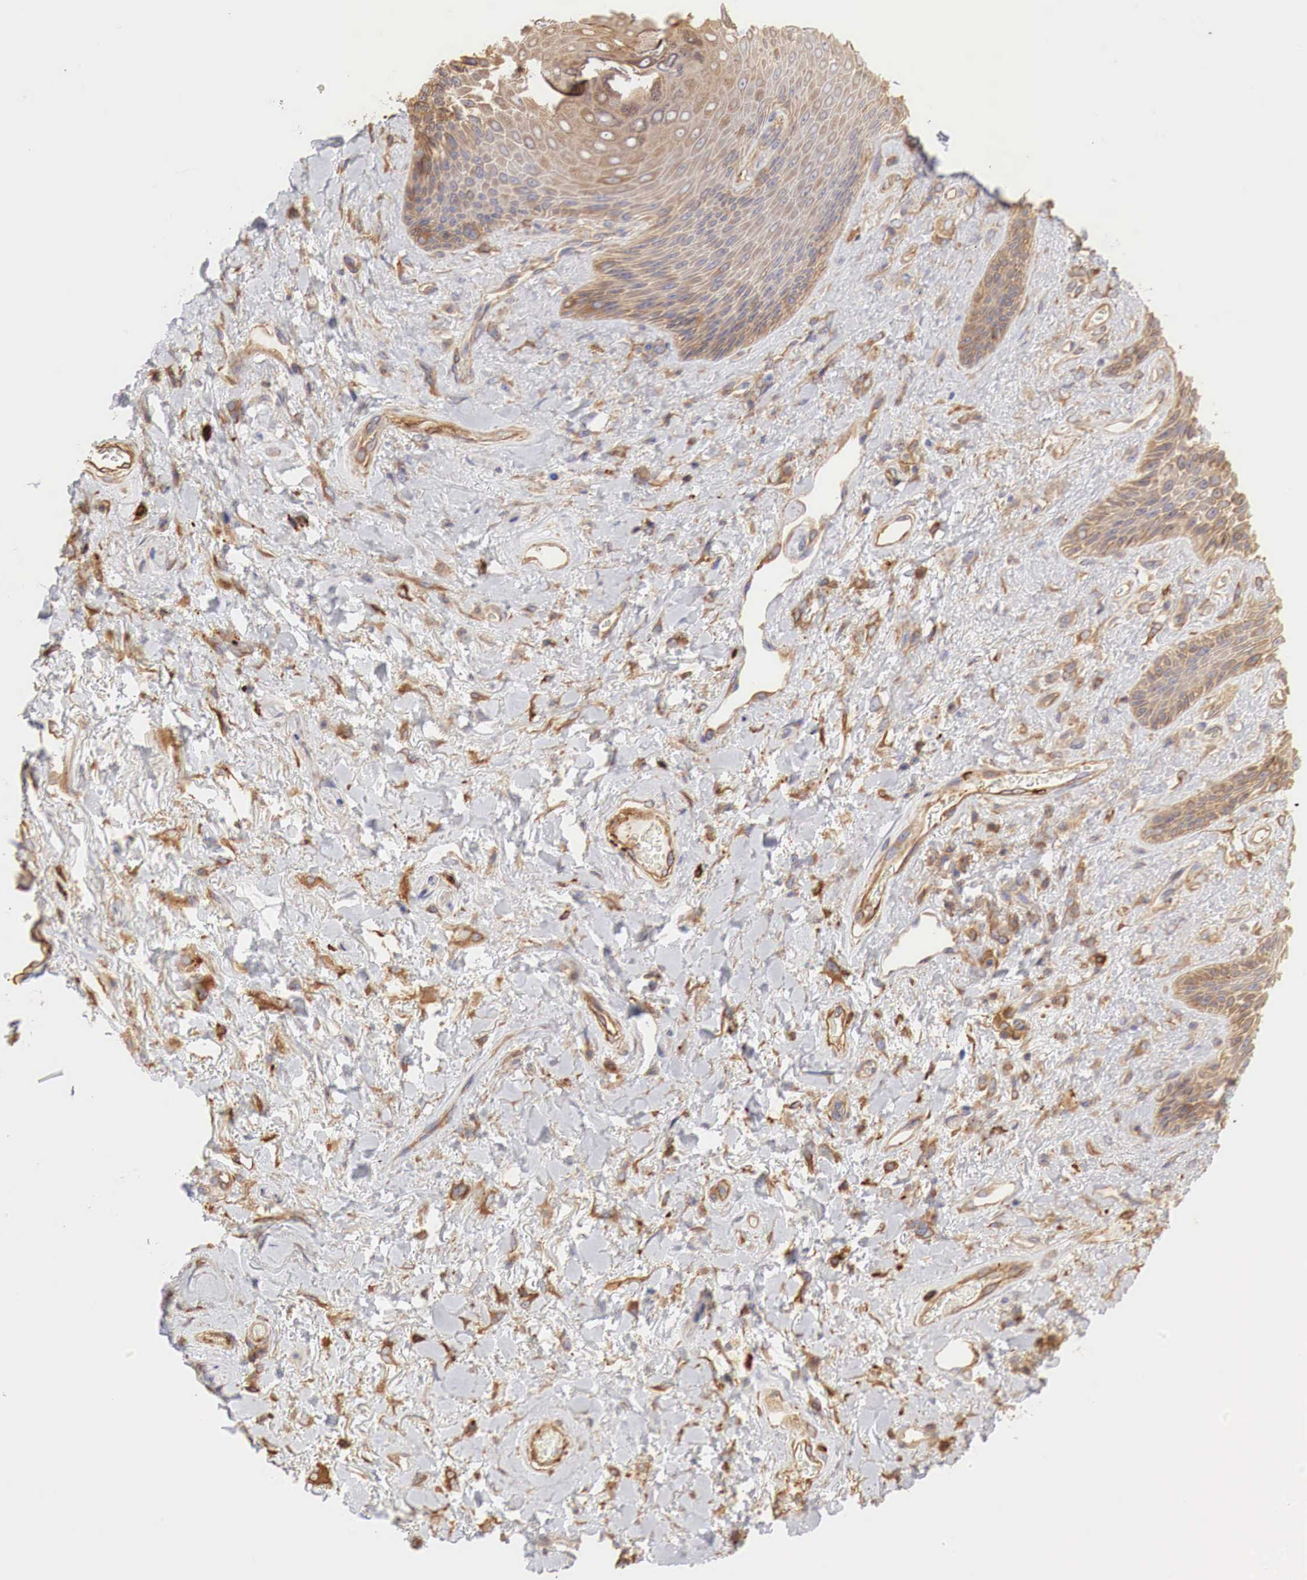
{"staining": {"intensity": "moderate", "quantity": "25%-75%", "location": "cytoplasmic/membranous"}, "tissue": "skin", "cell_type": "Epidermal cells", "image_type": "normal", "snomed": [{"axis": "morphology", "description": "Normal tissue, NOS"}, {"axis": "topography", "description": "Anal"}], "caption": "Immunohistochemistry (IHC) of unremarkable human skin demonstrates medium levels of moderate cytoplasmic/membranous staining in approximately 25%-75% of epidermal cells. The protein is shown in brown color, while the nuclei are stained blue.", "gene": "G6PD", "patient": {"sex": "male", "age": 78}}